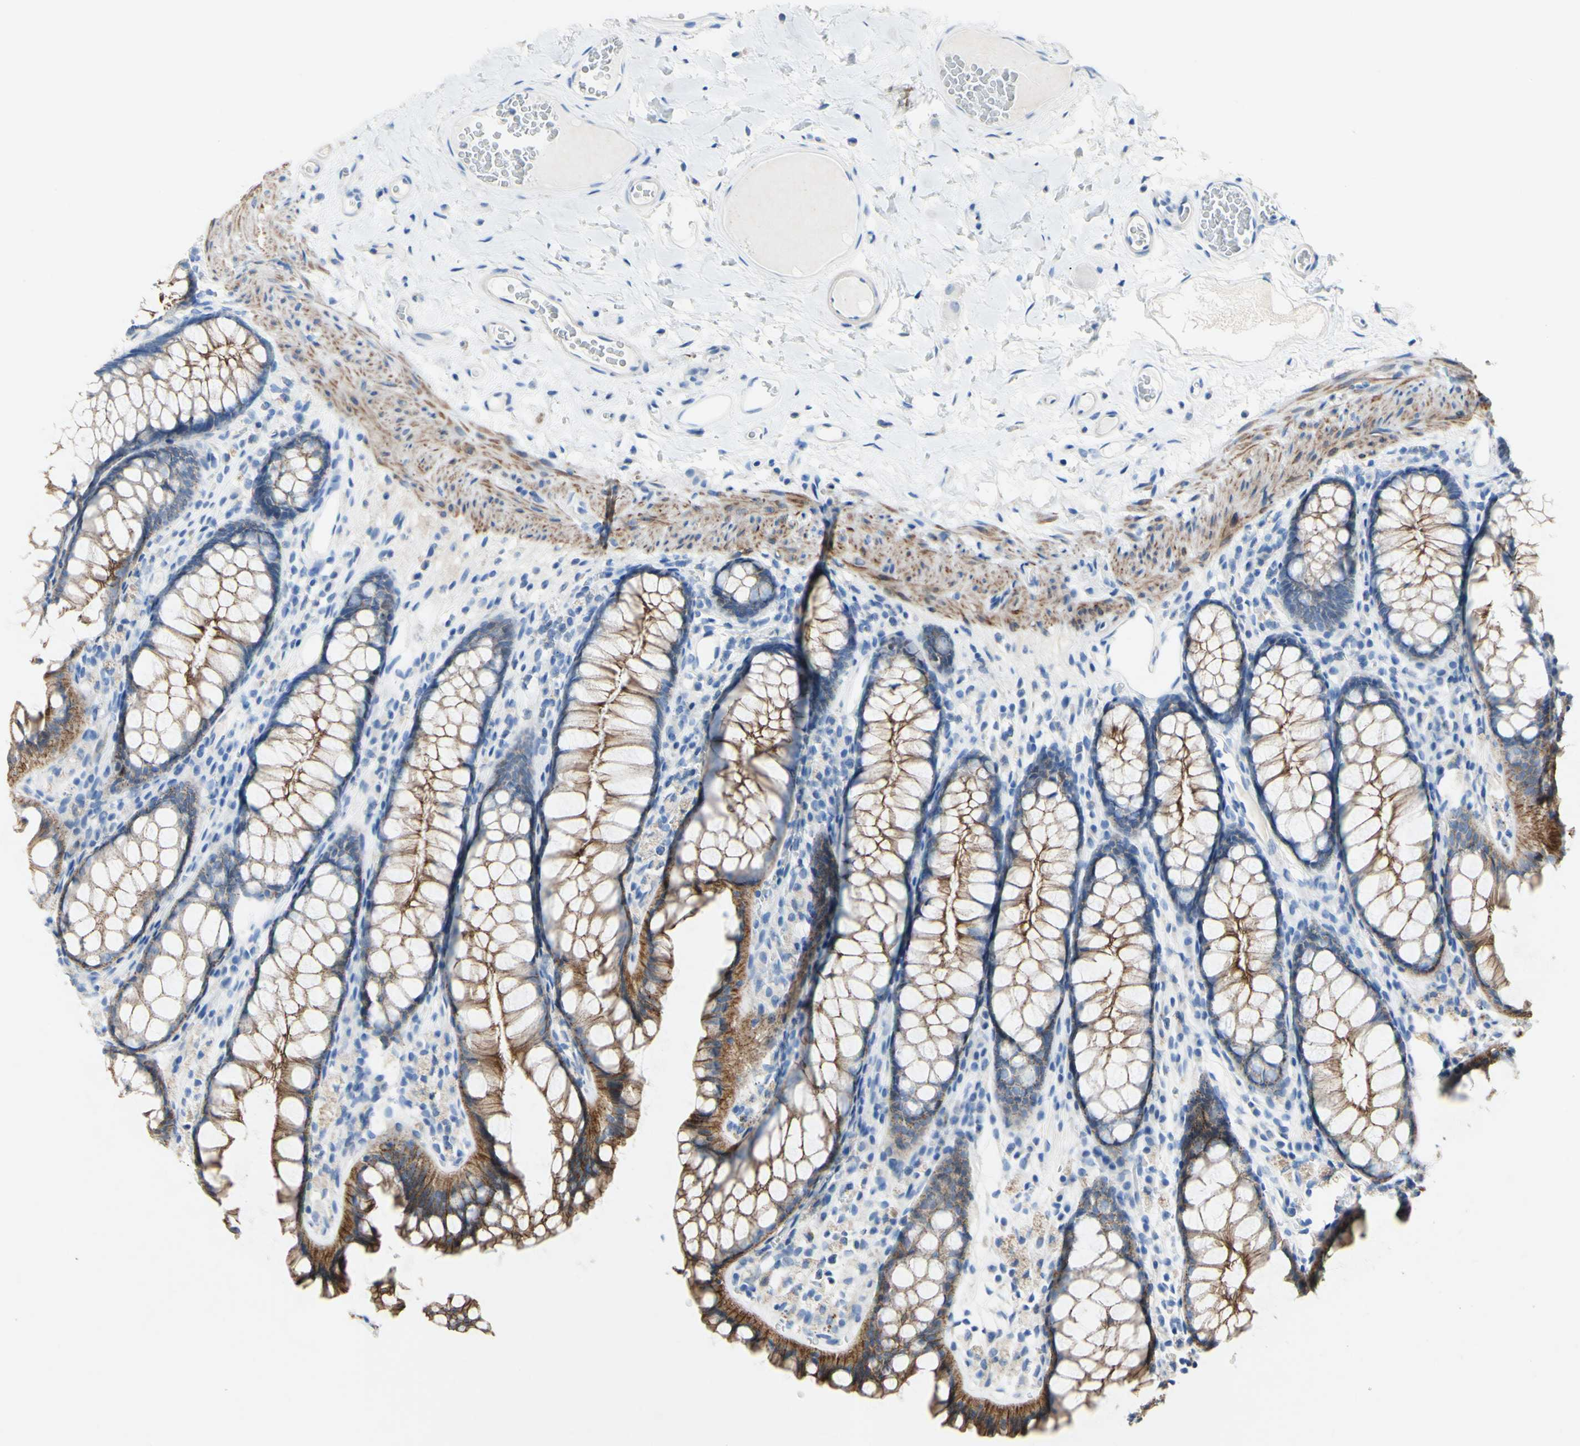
{"staining": {"intensity": "weak", "quantity": "25%-75%", "location": "cytoplasmic/membranous"}, "tissue": "colon", "cell_type": "Endothelial cells", "image_type": "normal", "snomed": [{"axis": "morphology", "description": "Normal tissue, NOS"}, {"axis": "topography", "description": "Colon"}], "caption": "About 25%-75% of endothelial cells in benign human colon reveal weak cytoplasmic/membranous protein expression as visualized by brown immunohistochemical staining.", "gene": "DSC2", "patient": {"sex": "female", "age": 55}}